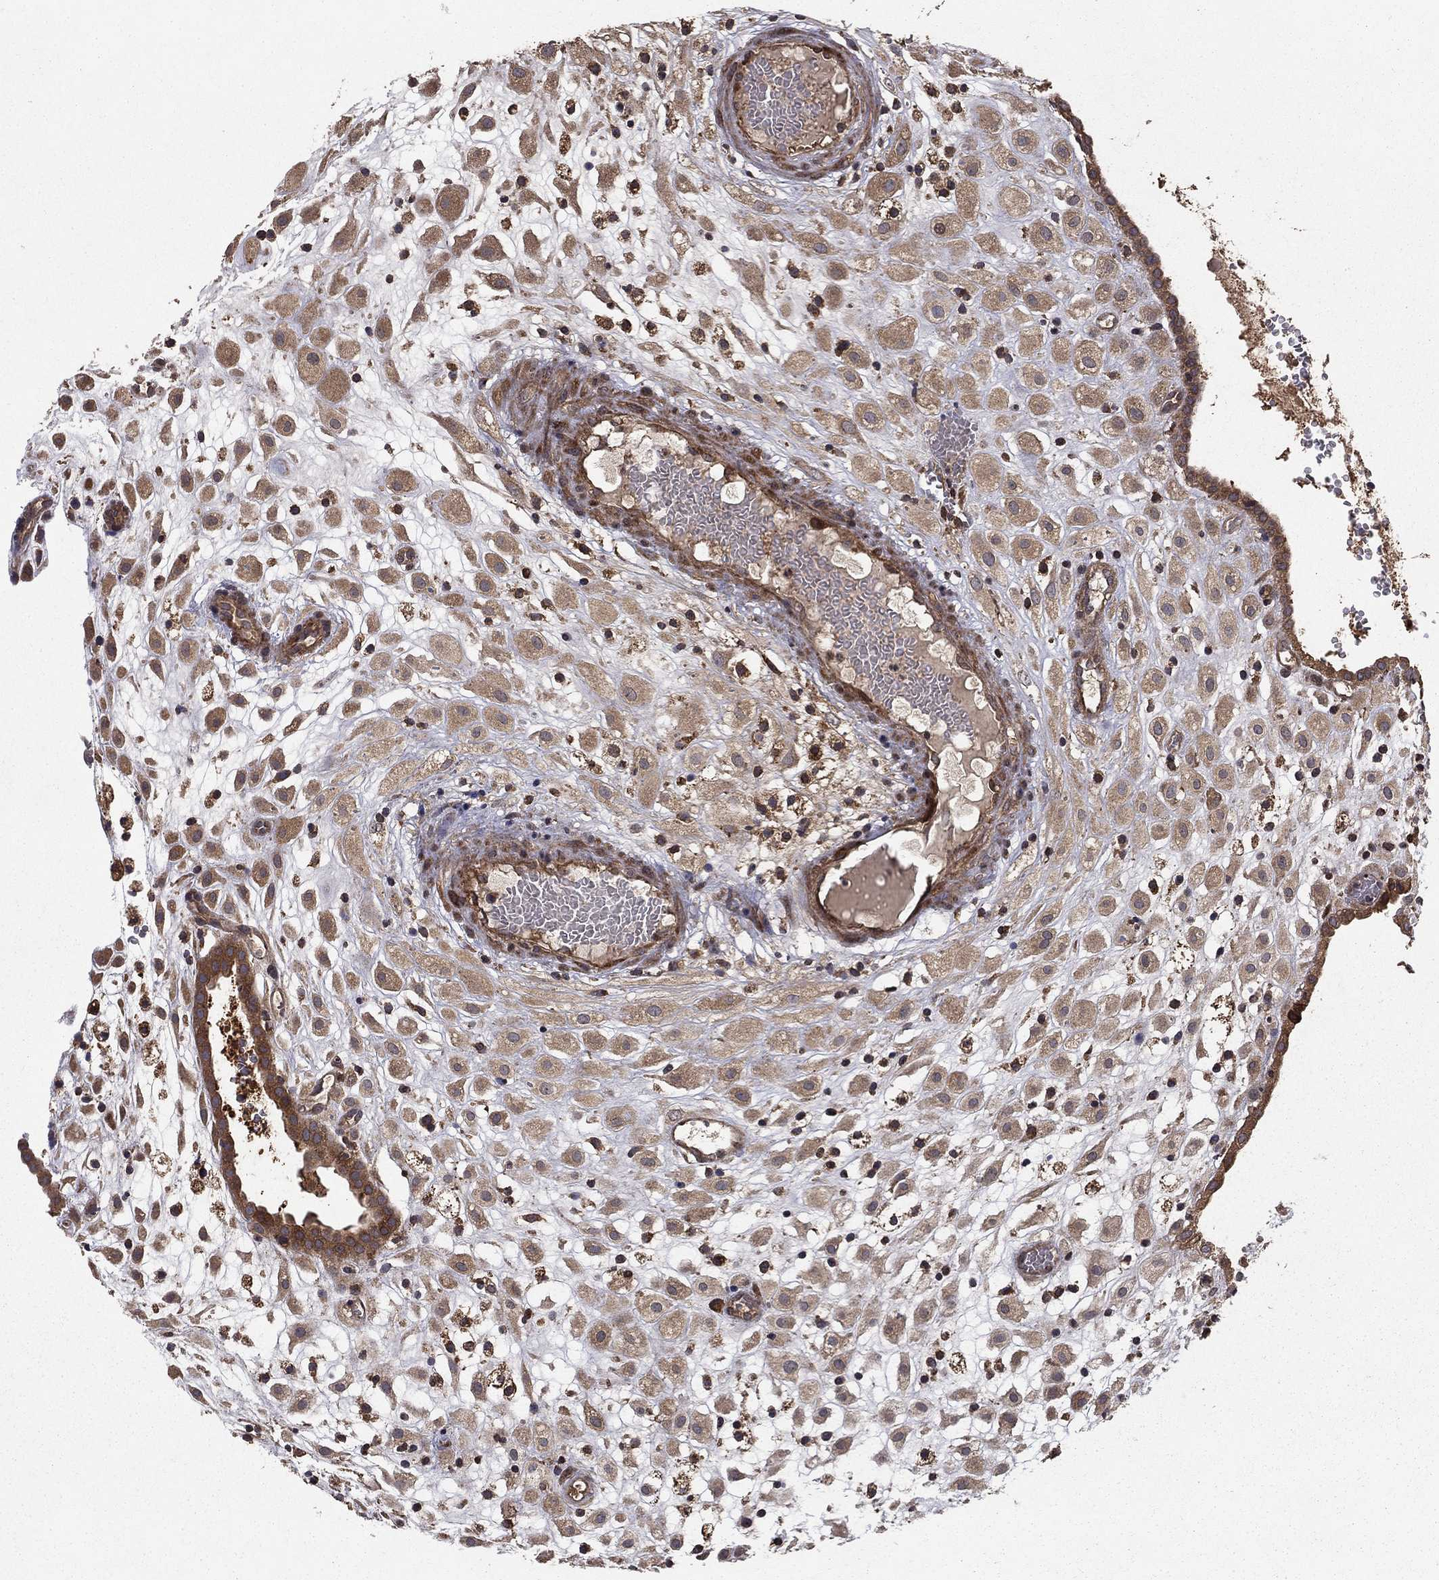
{"staining": {"intensity": "weak", "quantity": ">75%", "location": "cytoplasmic/membranous"}, "tissue": "placenta", "cell_type": "Decidual cells", "image_type": "normal", "snomed": [{"axis": "morphology", "description": "Normal tissue, NOS"}, {"axis": "topography", "description": "Placenta"}], "caption": "High-power microscopy captured an immunohistochemistry (IHC) micrograph of unremarkable placenta, revealing weak cytoplasmic/membranous expression in approximately >75% of decidual cells. (IHC, brightfield microscopy, high magnification).", "gene": "BABAM2", "patient": {"sex": "female", "age": 24}}